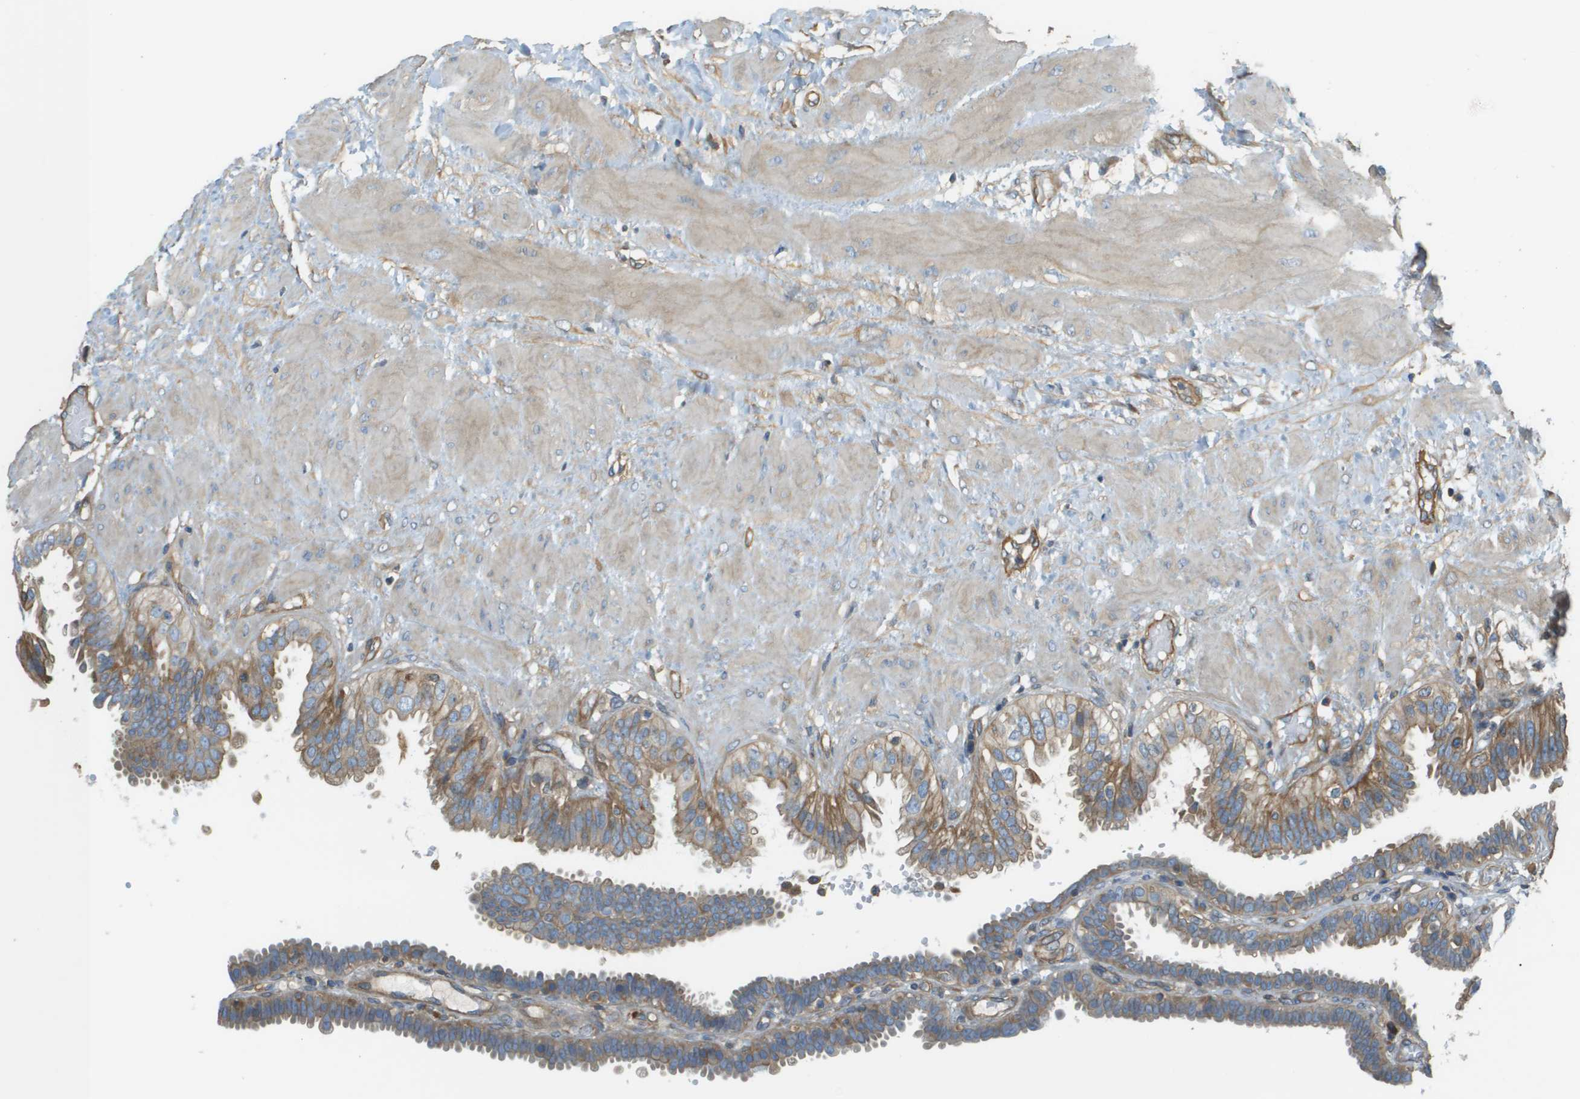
{"staining": {"intensity": "moderate", "quantity": ">75%", "location": "cytoplasmic/membranous"}, "tissue": "fallopian tube", "cell_type": "Glandular cells", "image_type": "normal", "snomed": [{"axis": "morphology", "description": "Normal tissue, NOS"}, {"axis": "topography", "description": "Fallopian tube"}, {"axis": "topography", "description": "Placenta"}], "caption": "An immunohistochemistry photomicrograph of unremarkable tissue is shown. Protein staining in brown shows moderate cytoplasmic/membranous positivity in fallopian tube within glandular cells. Ihc stains the protein in brown and the nuclei are stained blue.", "gene": "DNAJB11", "patient": {"sex": "female", "age": 34}}